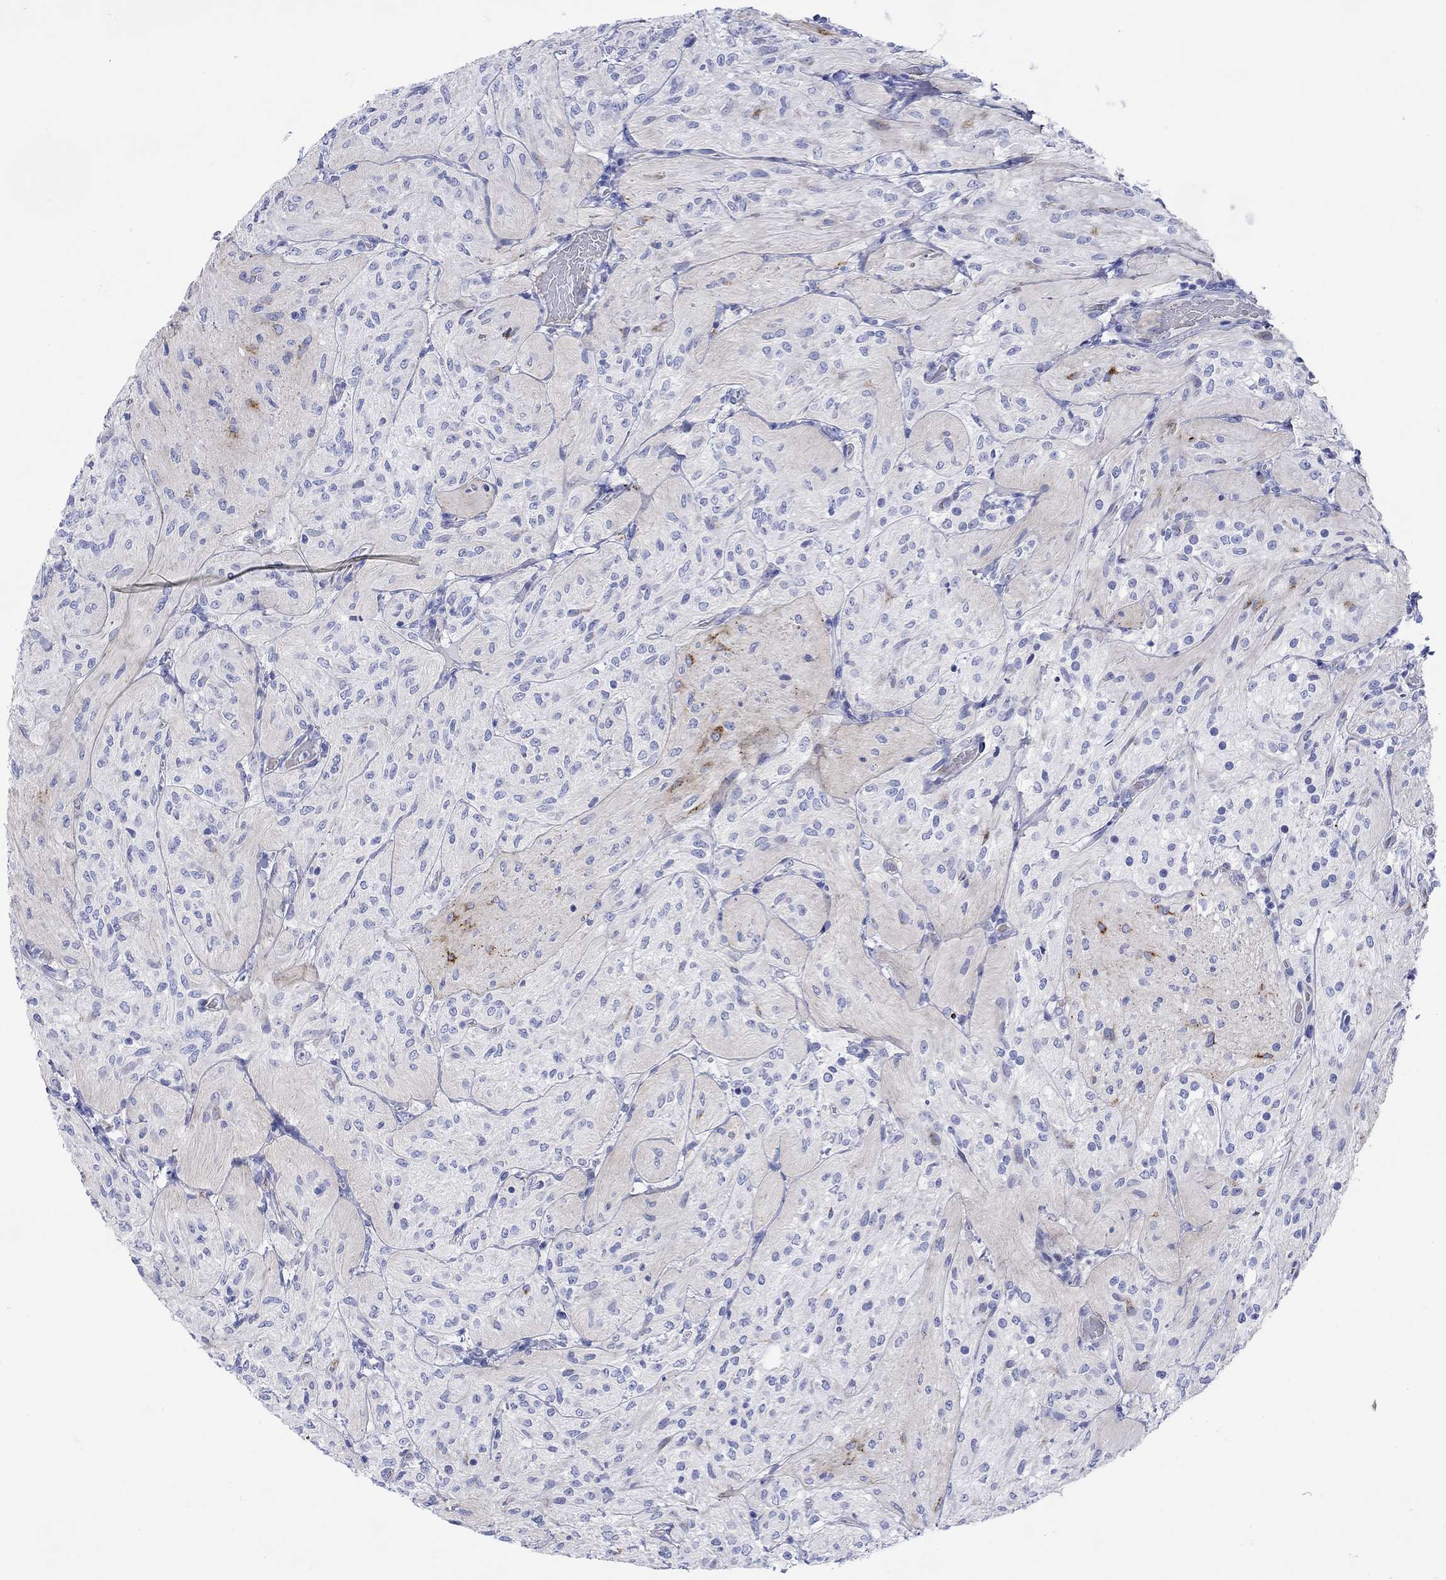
{"staining": {"intensity": "strong", "quantity": "<25%", "location": "cytoplasmic/membranous"}, "tissue": "glioma", "cell_type": "Tumor cells", "image_type": "cancer", "snomed": [{"axis": "morphology", "description": "Glioma, malignant, Low grade"}, {"axis": "topography", "description": "Brain"}], "caption": "Immunohistochemical staining of glioma demonstrates medium levels of strong cytoplasmic/membranous positivity in approximately <25% of tumor cells.", "gene": "ANKMY1", "patient": {"sex": "male", "age": 3}}